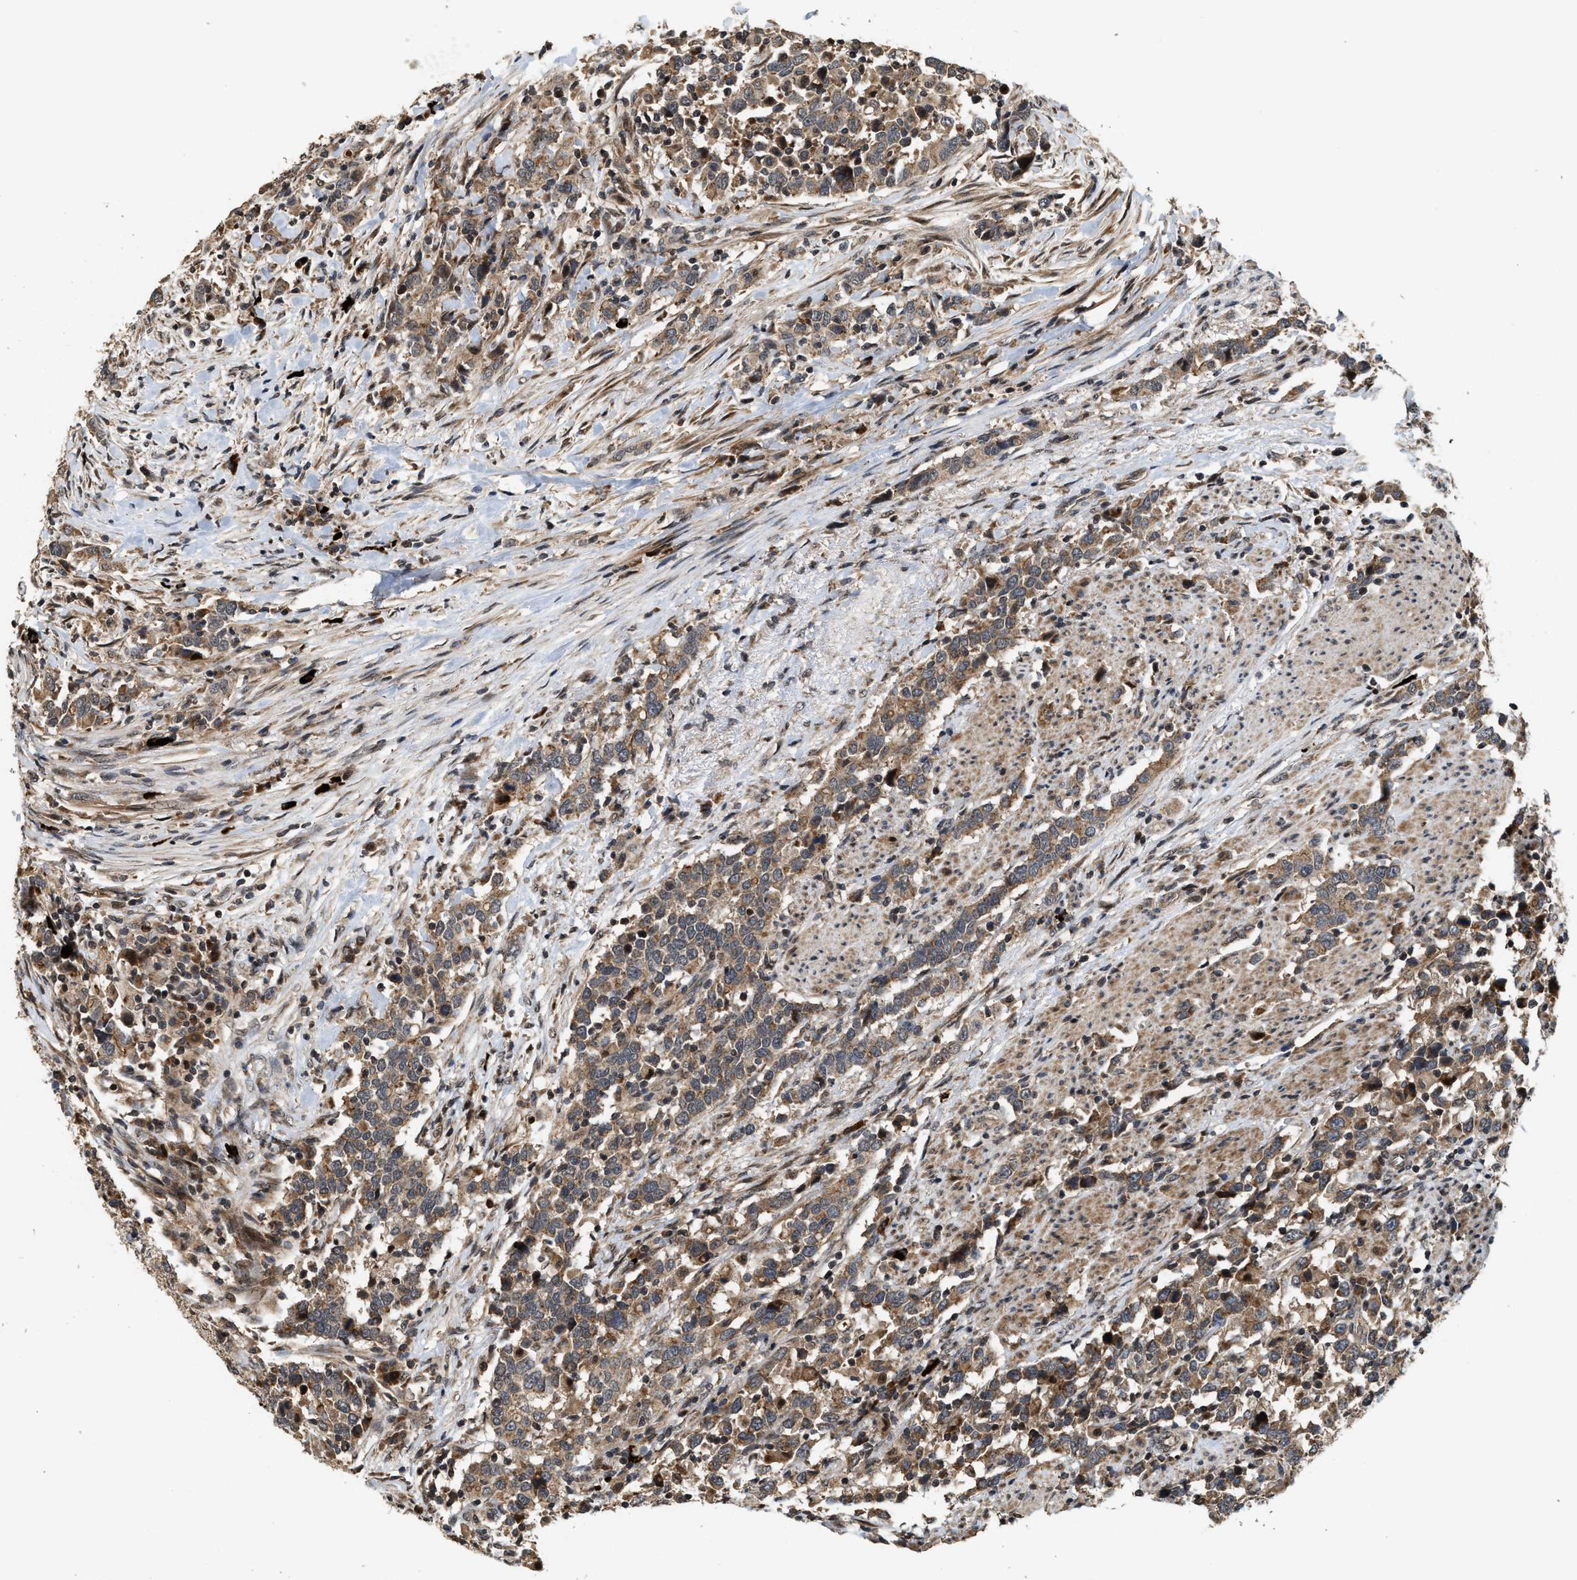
{"staining": {"intensity": "moderate", "quantity": ">75%", "location": "cytoplasmic/membranous"}, "tissue": "urothelial cancer", "cell_type": "Tumor cells", "image_type": "cancer", "snomed": [{"axis": "morphology", "description": "Urothelial carcinoma, High grade"}, {"axis": "topography", "description": "Urinary bladder"}], "caption": "Protein analysis of urothelial cancer tissue displays moderate cytoplasmic/membranous staining in approximately >75% of tumor cells.", "gene": "ELP2", "patient": {"sex": "male", "age": 61}}